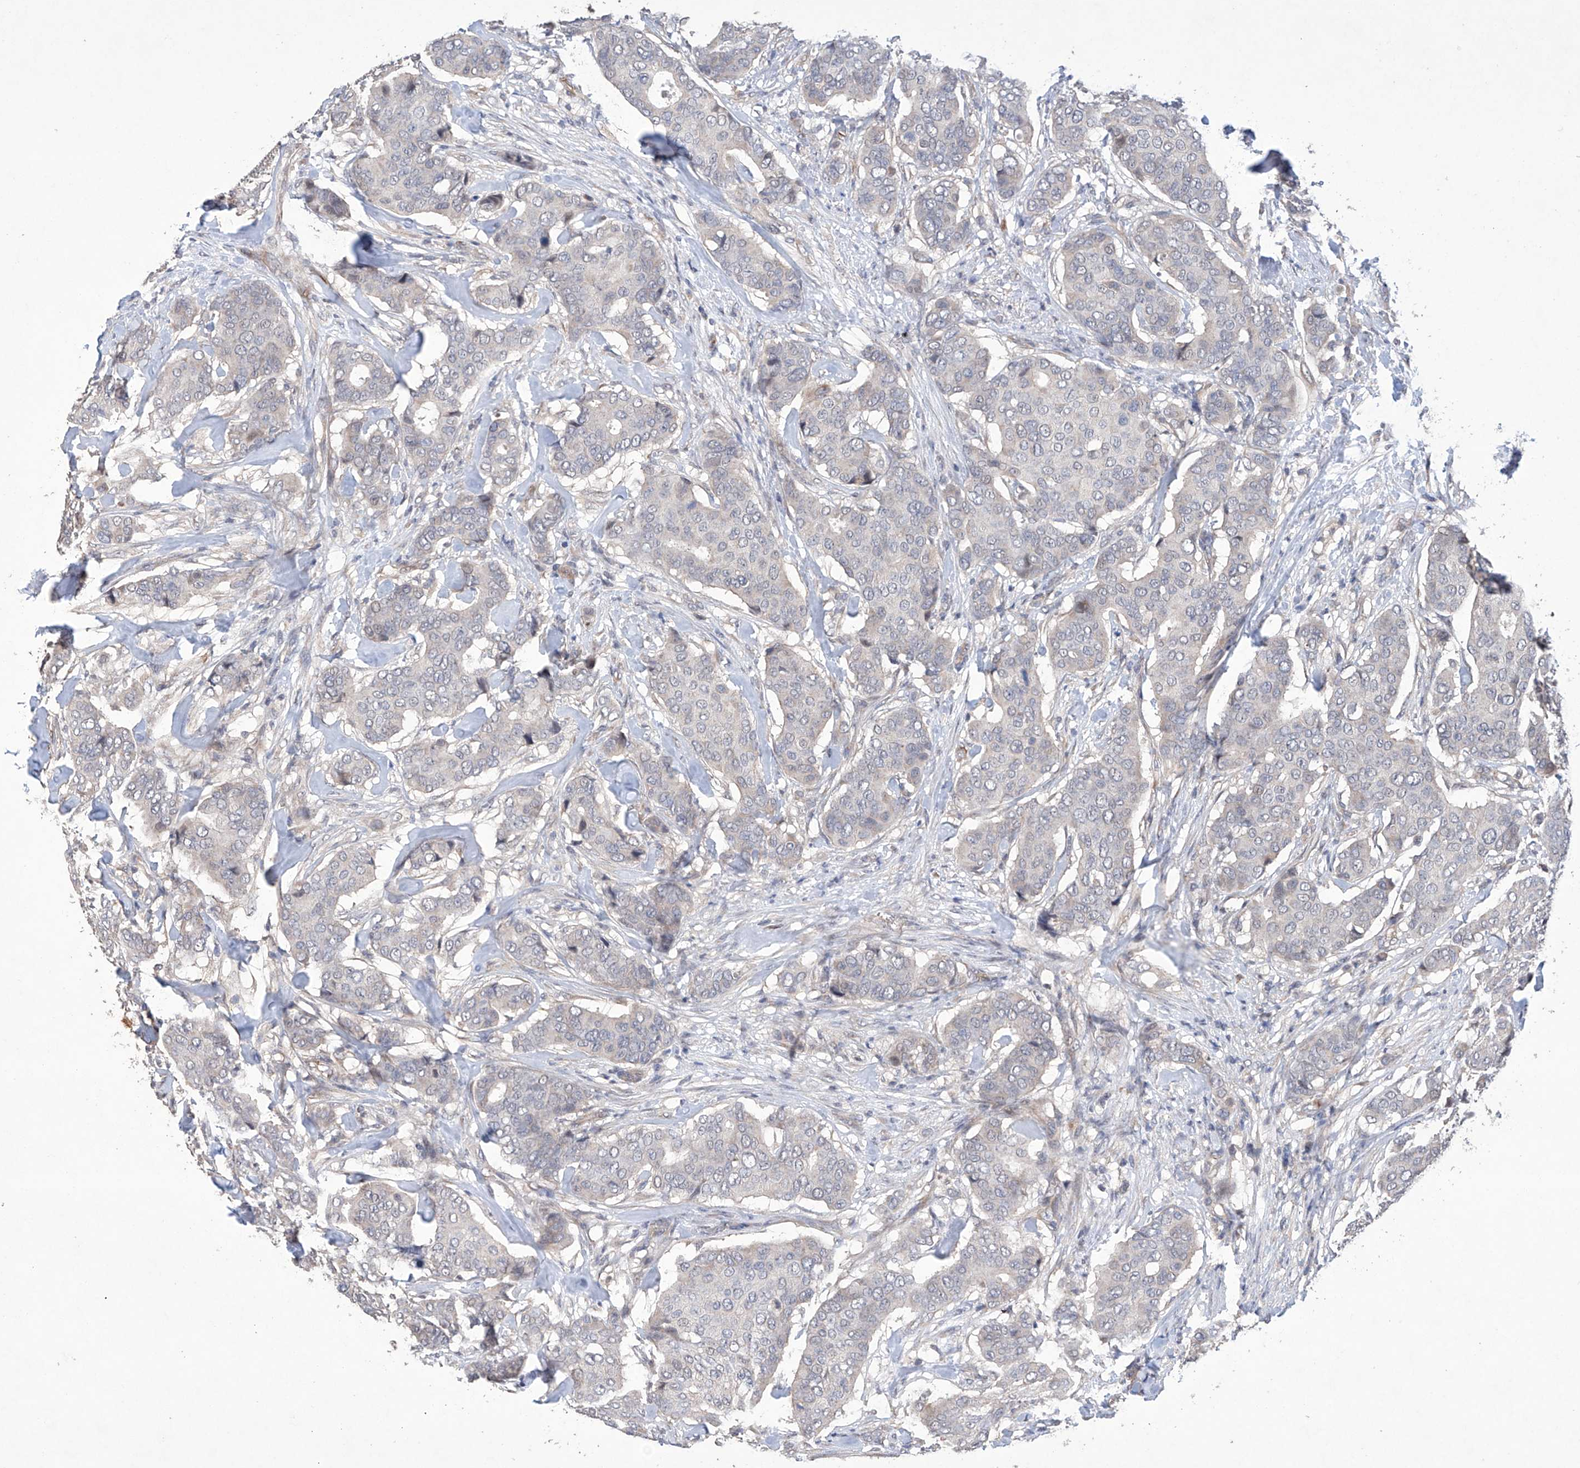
{"staining": {"intensity": "negative", "quantity": "none", "location": "none"}, "tissue": "breast cancer", "cell_type": "Tumor cells", "image_type": "cancer", "snomed": [{"axis": "morphology", "description": "Duct carcinoma"}, {"axis": "topography", "description": "Breast"}], "caption": "Histopathology image shows no significant protein expression in tumor cells of breast cancer. The staining is performed using DAB (3,3'-diaminobenzidine) brown chromogen with nuclei counter-stained in using hematoxylin.", "gene": "AFG1L", "patient": {"sex": "female", "age": 75}}